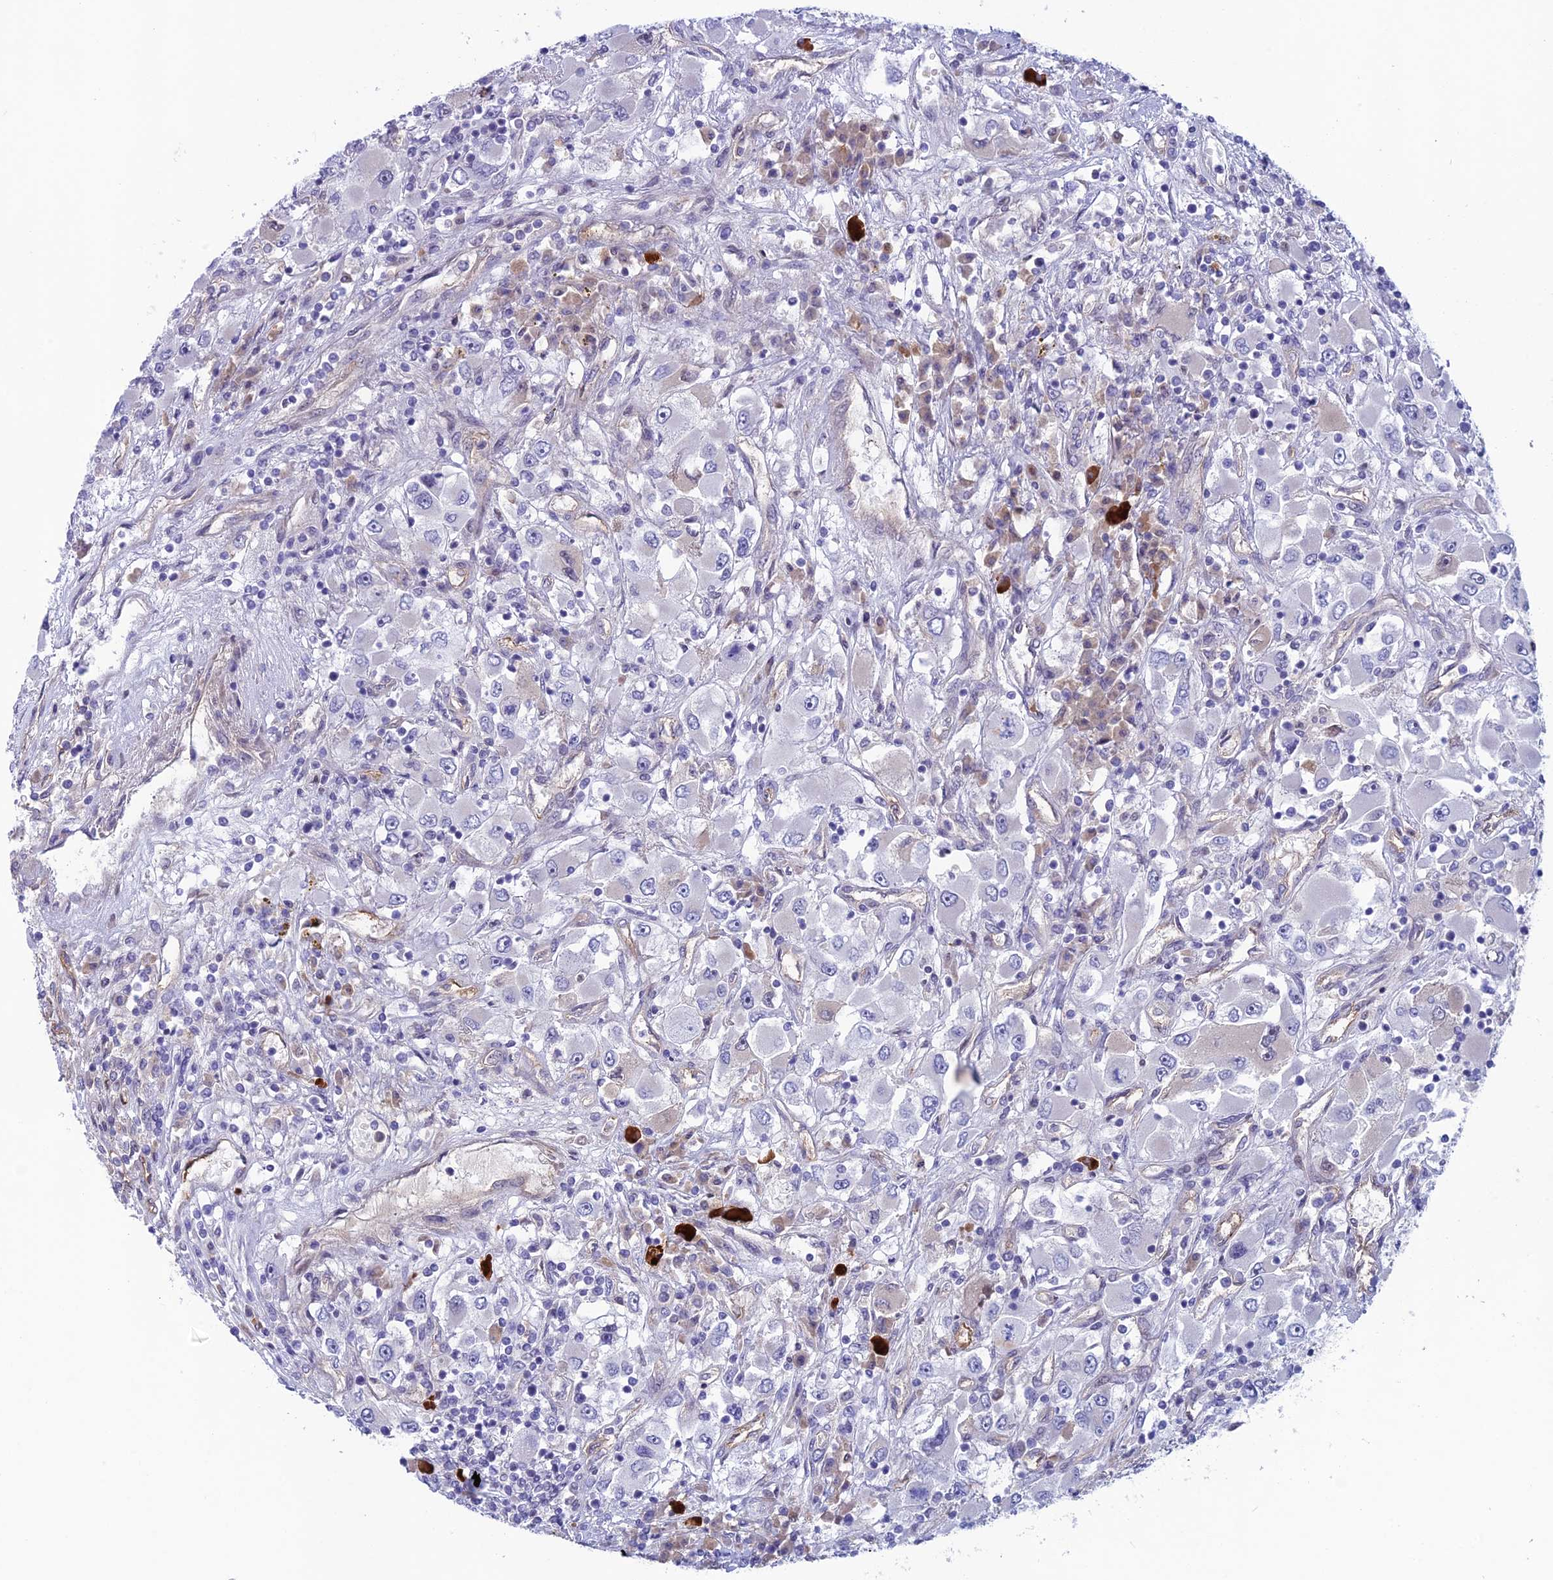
{"staining": {"intensity": "negative", "quantity": "none", "location": "none"}, "tissue": "renal cancer", "cell_type": "Tumor cells", "image_type": "cancer", "snomed": [{"axis": "morphology", "description": "Adenocarcinoma, NOS"}, {"axis": "topography", "description": "Kidney"}], "caption": "There is no significant staining in tumor cells of renal cancer (adenocarcinoma).", "gene": "FKBPL", "patient": {"sex": "female", "age": 52}}